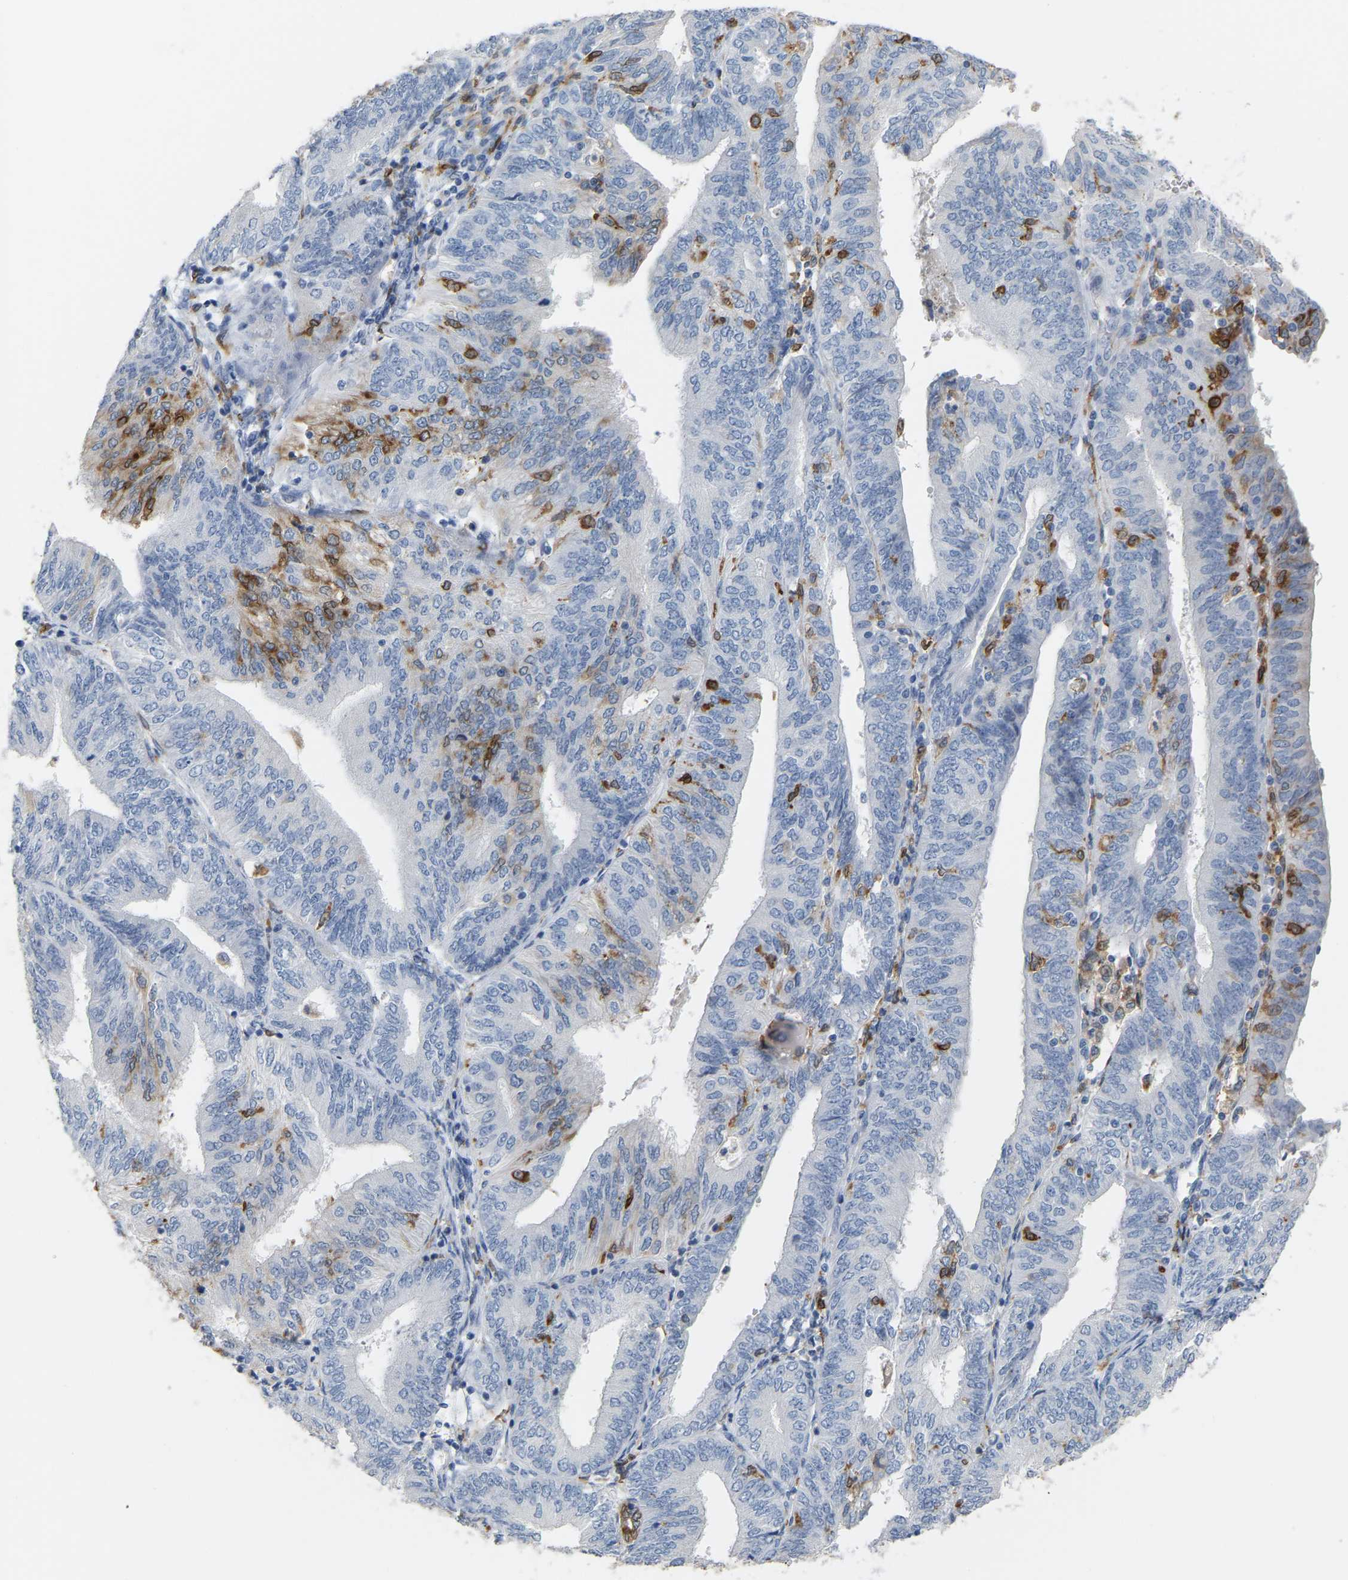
{"staining": {"intensity": "moderate", "quantity": "<25%", "location": "cytoplasmic/membranous"}, "tissue": "endometrial cancer", "cell_type": "Tumor cells", "image_type": "cancer", "snomed": [{"axis": "morphology", "description": "Adenocarcinoma, NOS"}, {"axis": "topography", "description": "Endometrium"}], "caption": "Protein staining displays moderate cytoplasmic/membranous staining in approximately <25% of tumor cells in endometrial adenocarcinoma.", "gene": "PTGS1", "patient": {"sex": "female", "age": 58}}